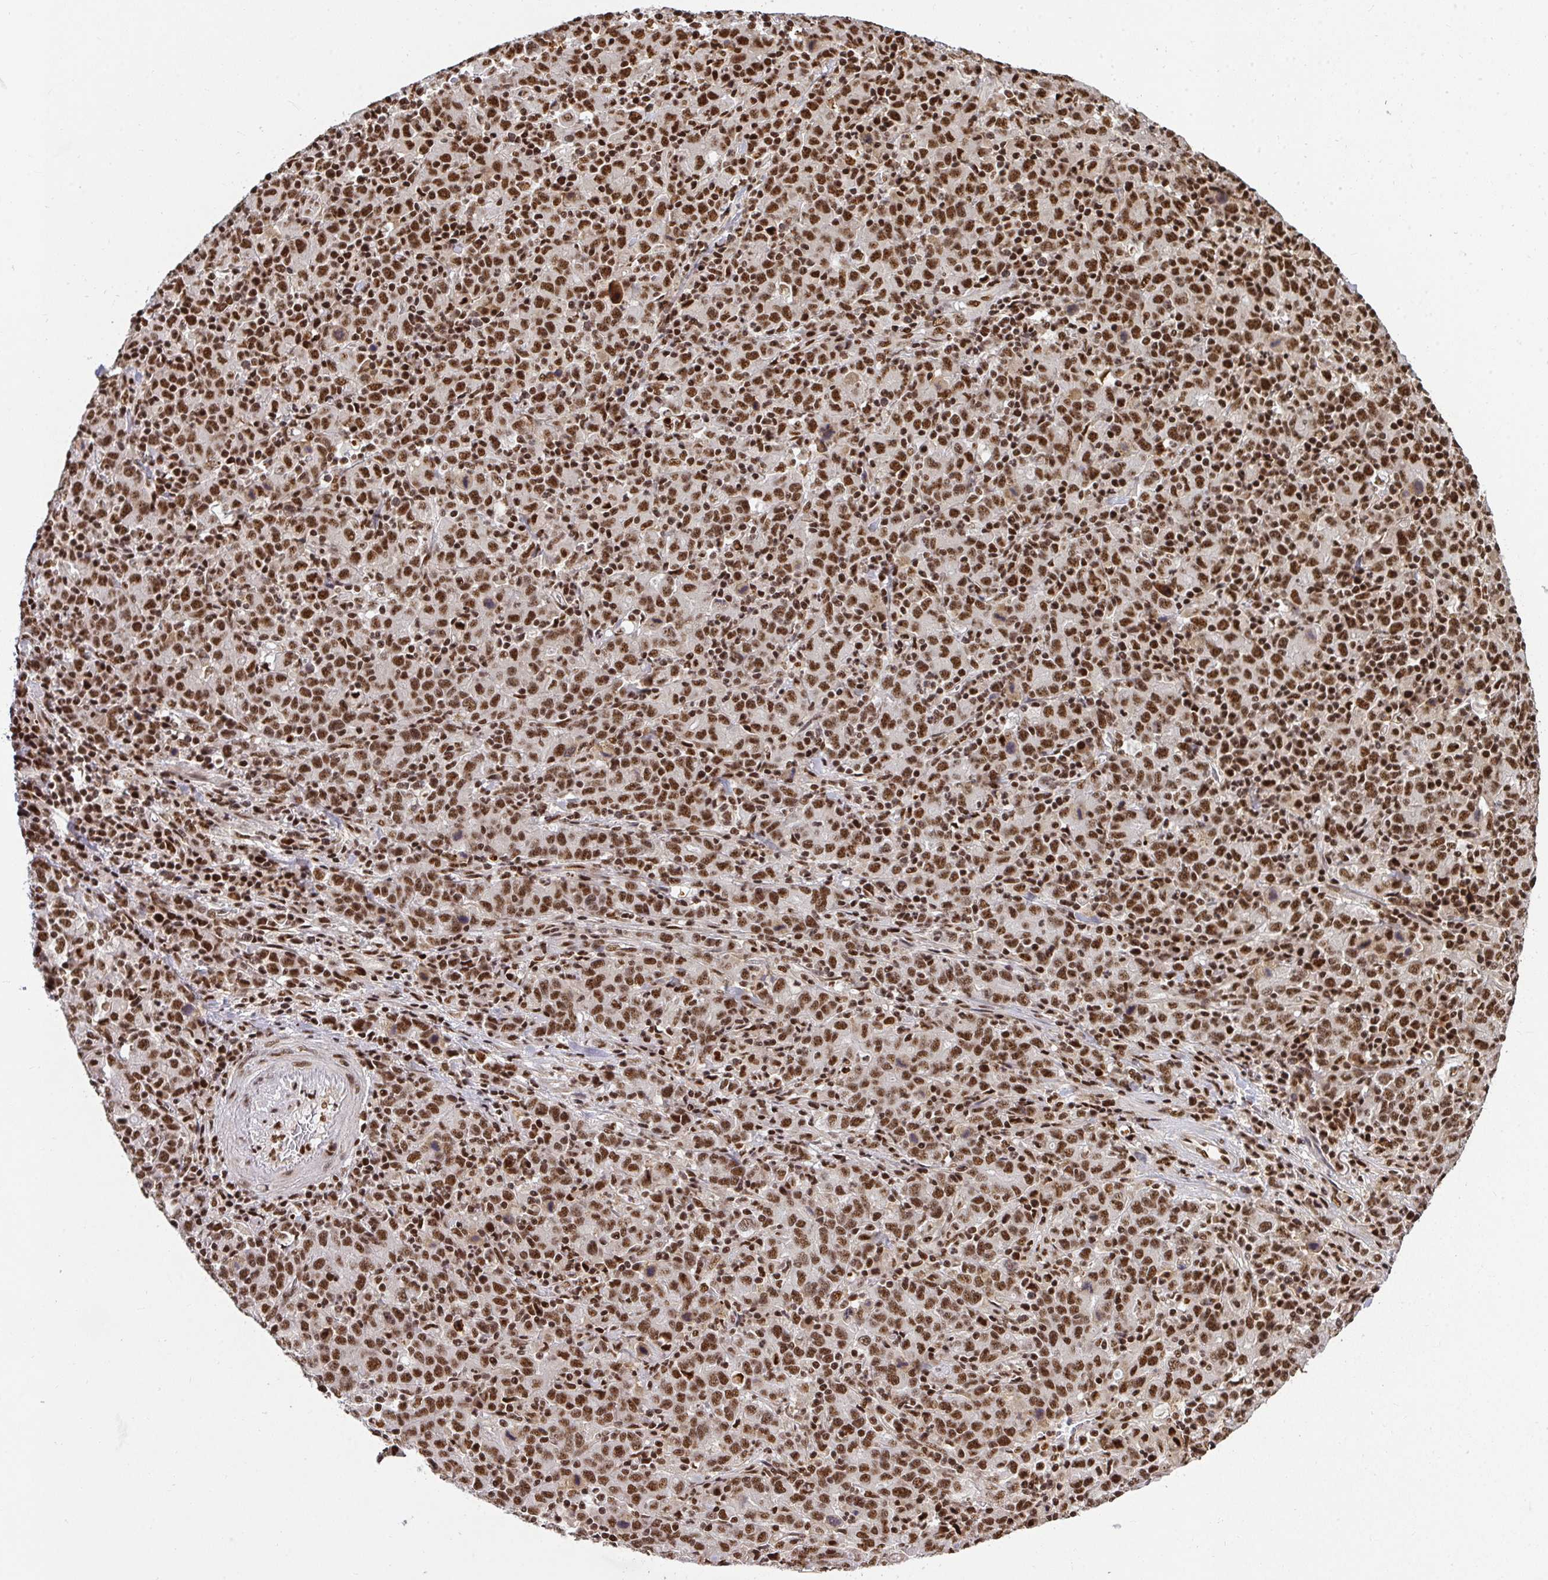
{"staining": {"intensity": "moderate", "quantity": ">75%", "location": "nuclear"}, "tissue": "stomach cancer", "cell_type": "Tumor cells", "image_type": "cancer", "snomed": [{"axis": "morphology", "description": "Adenocarcinoma, NOS"}, {"axis": "topography", "description": "Stomach, upper"}], "caption": "Immunohistochemistry (IHC) image of neoplastic tissue: adenocarcinoma (stomach) stained using IHC reveals medium levels of moderate protein expression localized specifically in the nuclear of tumor cells, appearing as a nuclear brown color.", "gene": "U2AF1", "patient": {"sex": "male", "age": 69}}